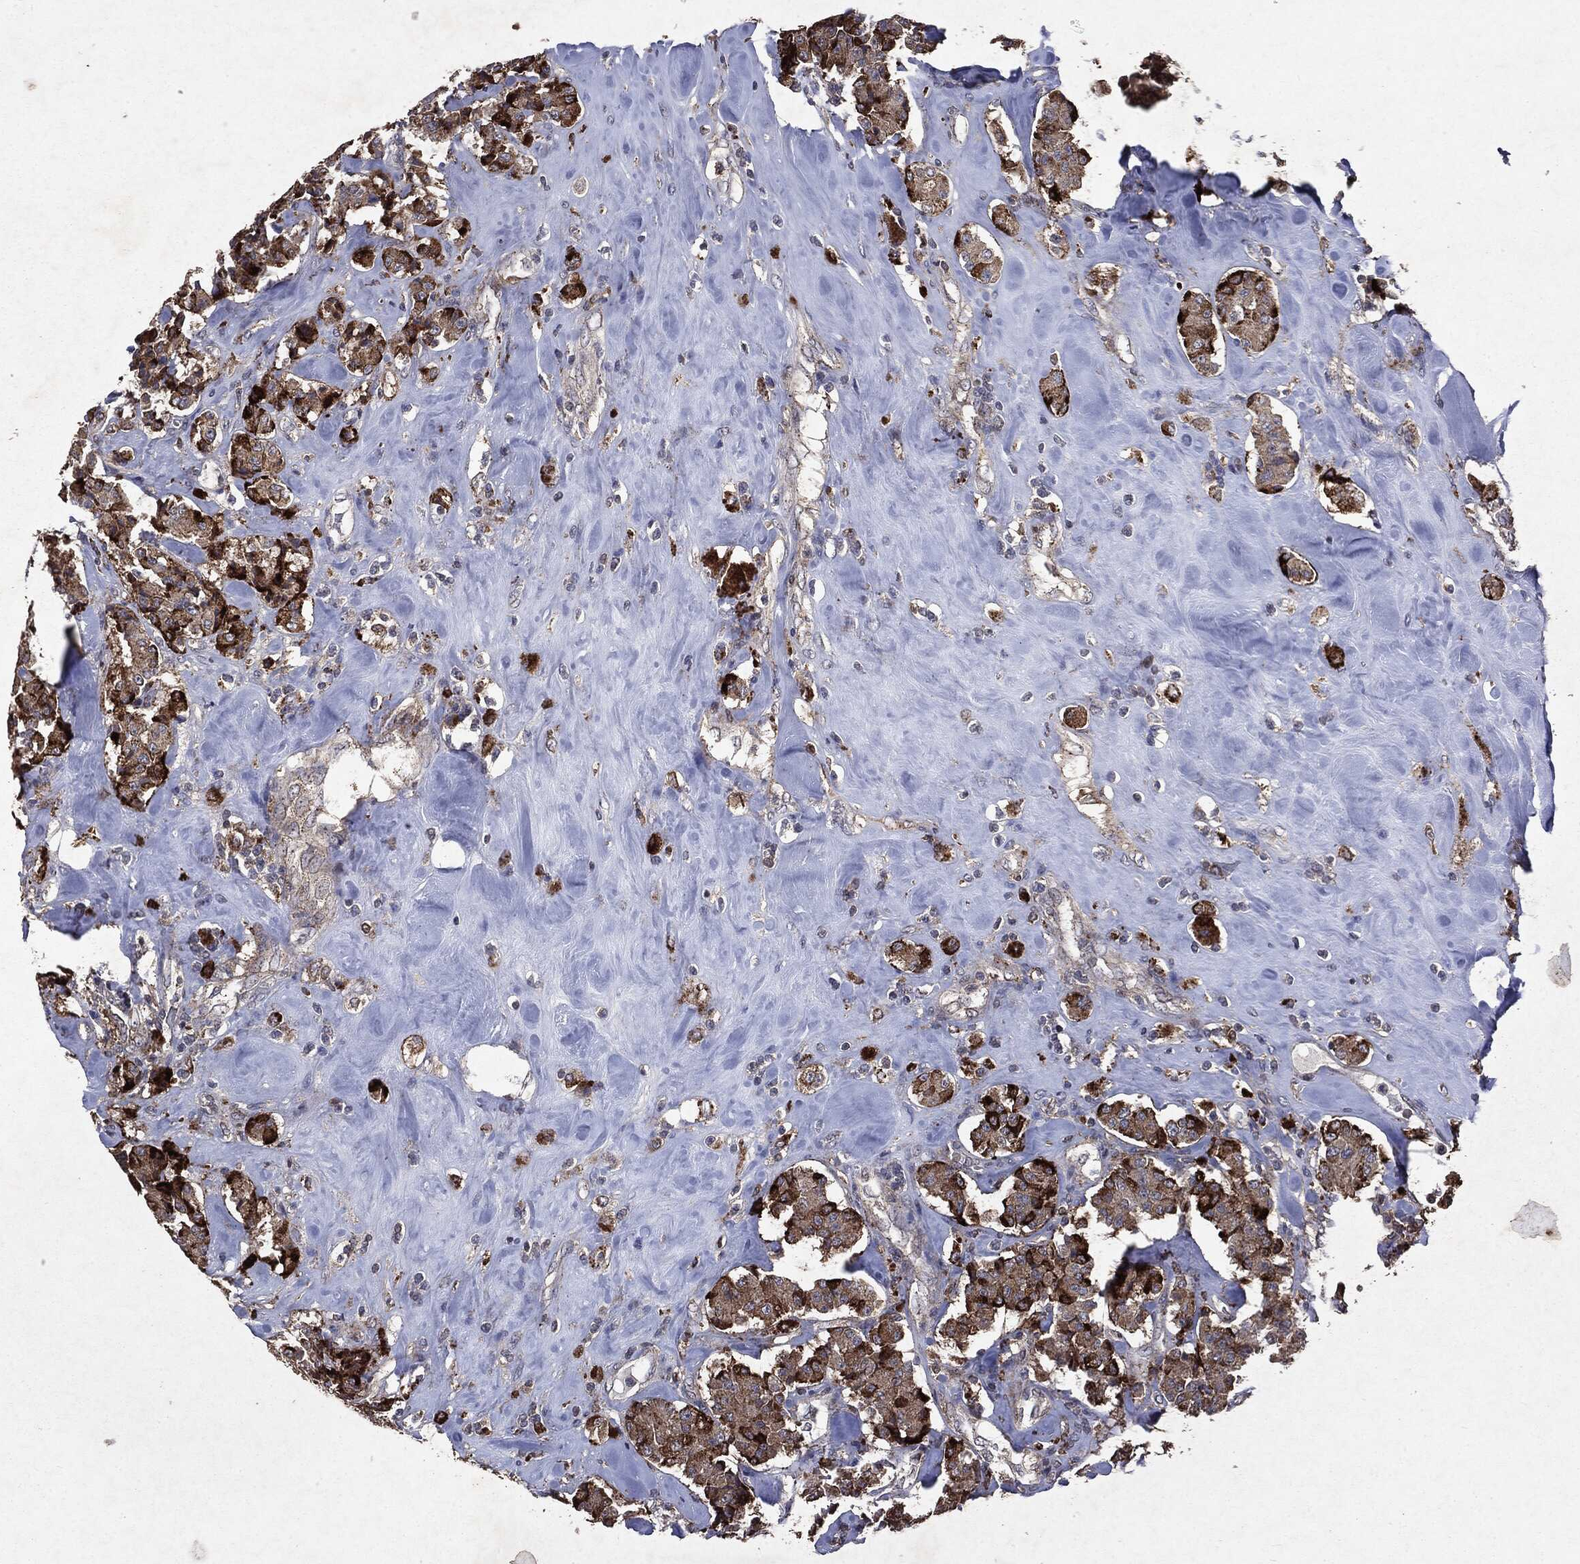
{"staining": {"intensity": "moderate", "quantity": ">75%", "location": "cytoplasmic/membranous"}, "tissue": "carcinoid", "cell_type": "Tumor cells", "image_type": "cancer", "snomed": [{"axis": "morphology", "description": "Carcinoid, malignant, NOS"}, {"axis": "topography", "description": "Pancreas"}], "caption": "Moderate cytoplasmic/membranous staining for a protein is present in about >75% of tumor cells of carcinoid using immunohistochemistry (IHC).", "gene": "PTEN", "patient": {"sex": "male", "age": 41}}